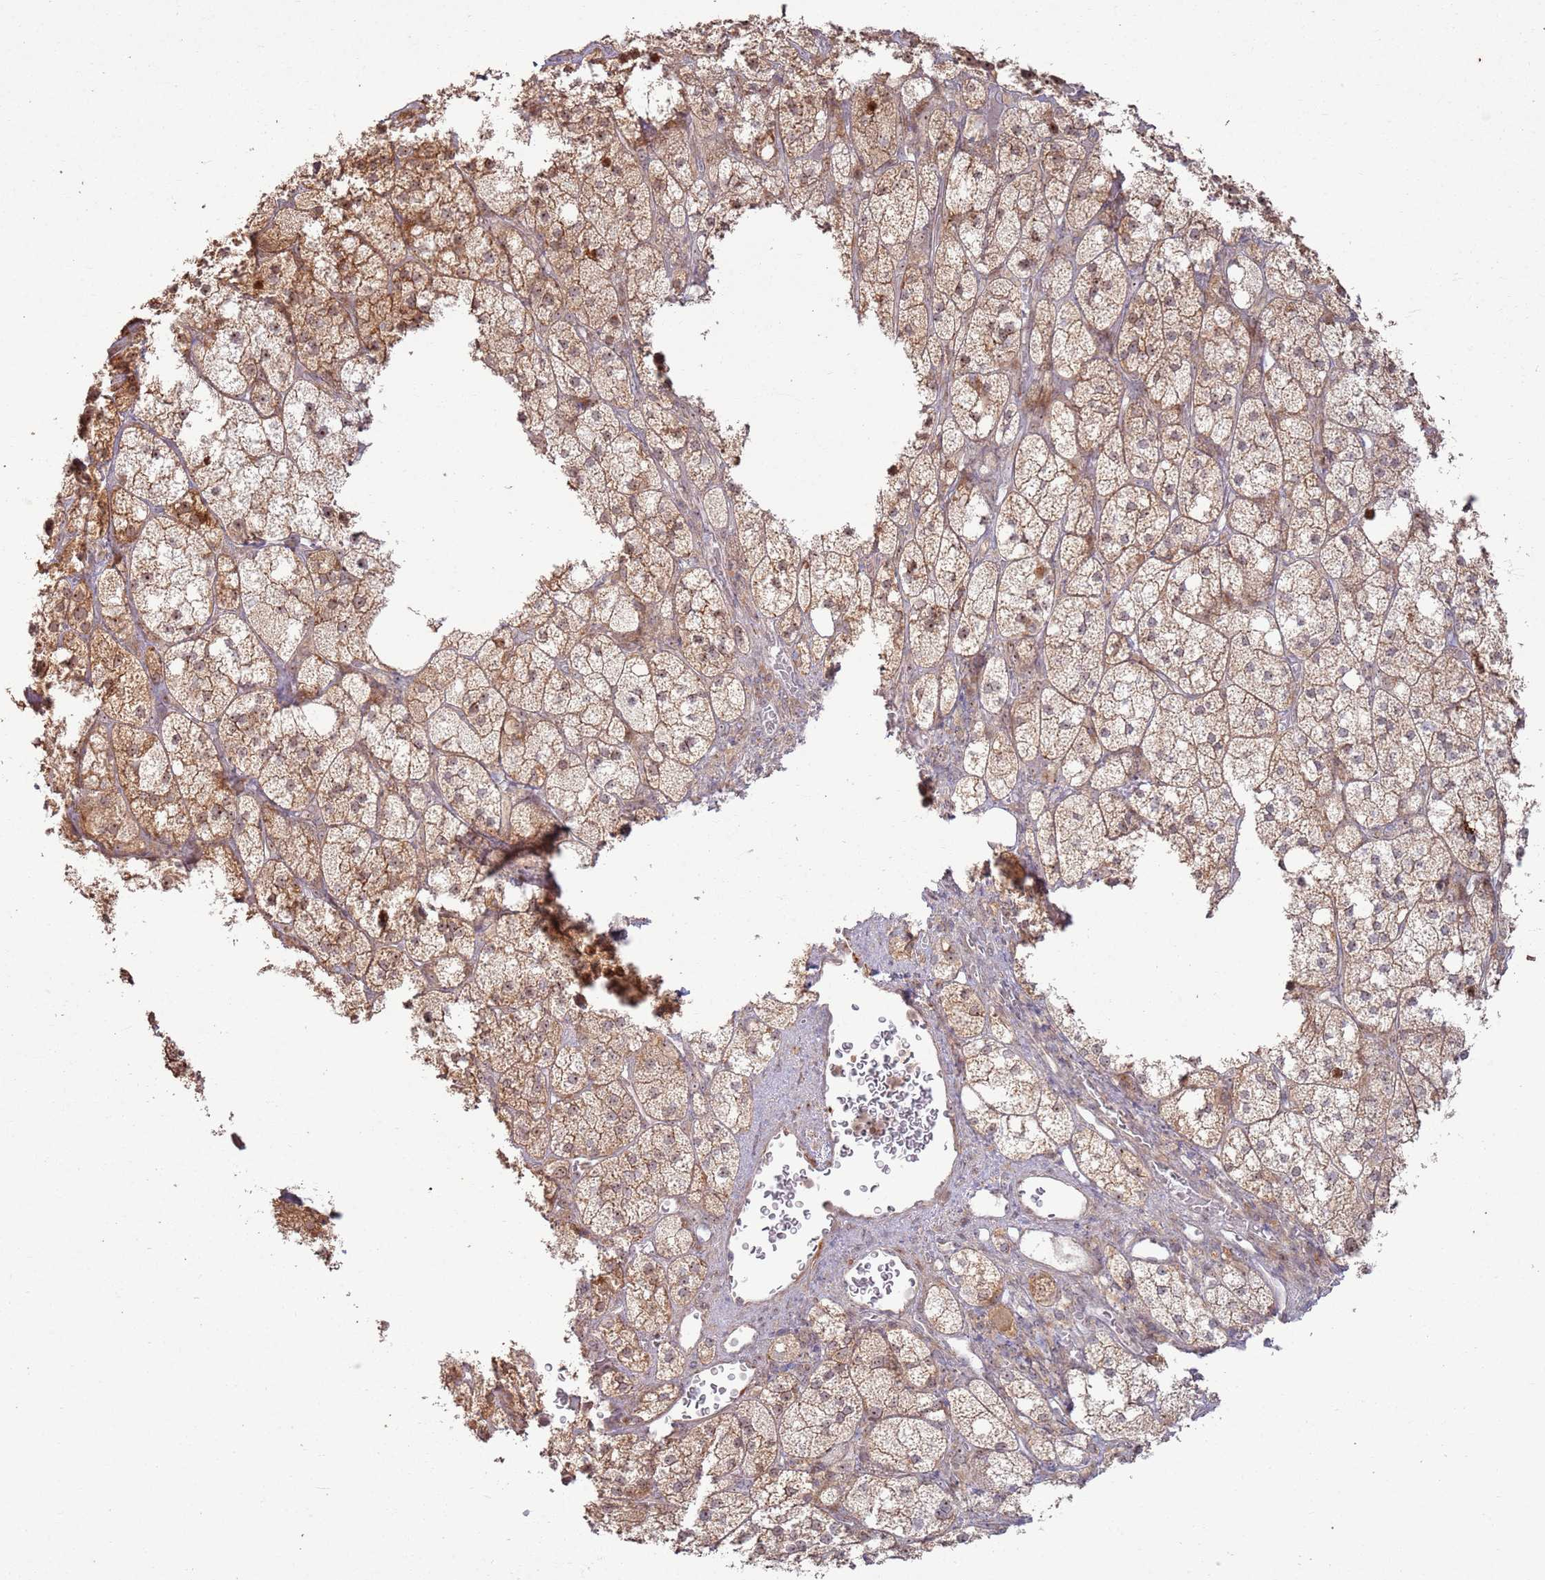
{"staining": {"intensity": "moderate", "quantity": "25%-75%", "location": "cytoplasmic/membranous,nuclear"}, "tissue": "adrenal gland", "cell_type": "Glandular cells", "image_type": "normal", "snomed": [{"axis": "morphology", "description": "Normal tissue, NOS"}, {"axis": "topography", "description": "Adrenal gland"}], "caption": "Protein staining by immunohistochemistry demonstrates moderate cytoplasmic/membranous,nuclear positivity in about 25%-75% of glandular cells in benign adrenal gland.", "gene": "CNPY1", "patient": {"sex": "male", "age": 61}}